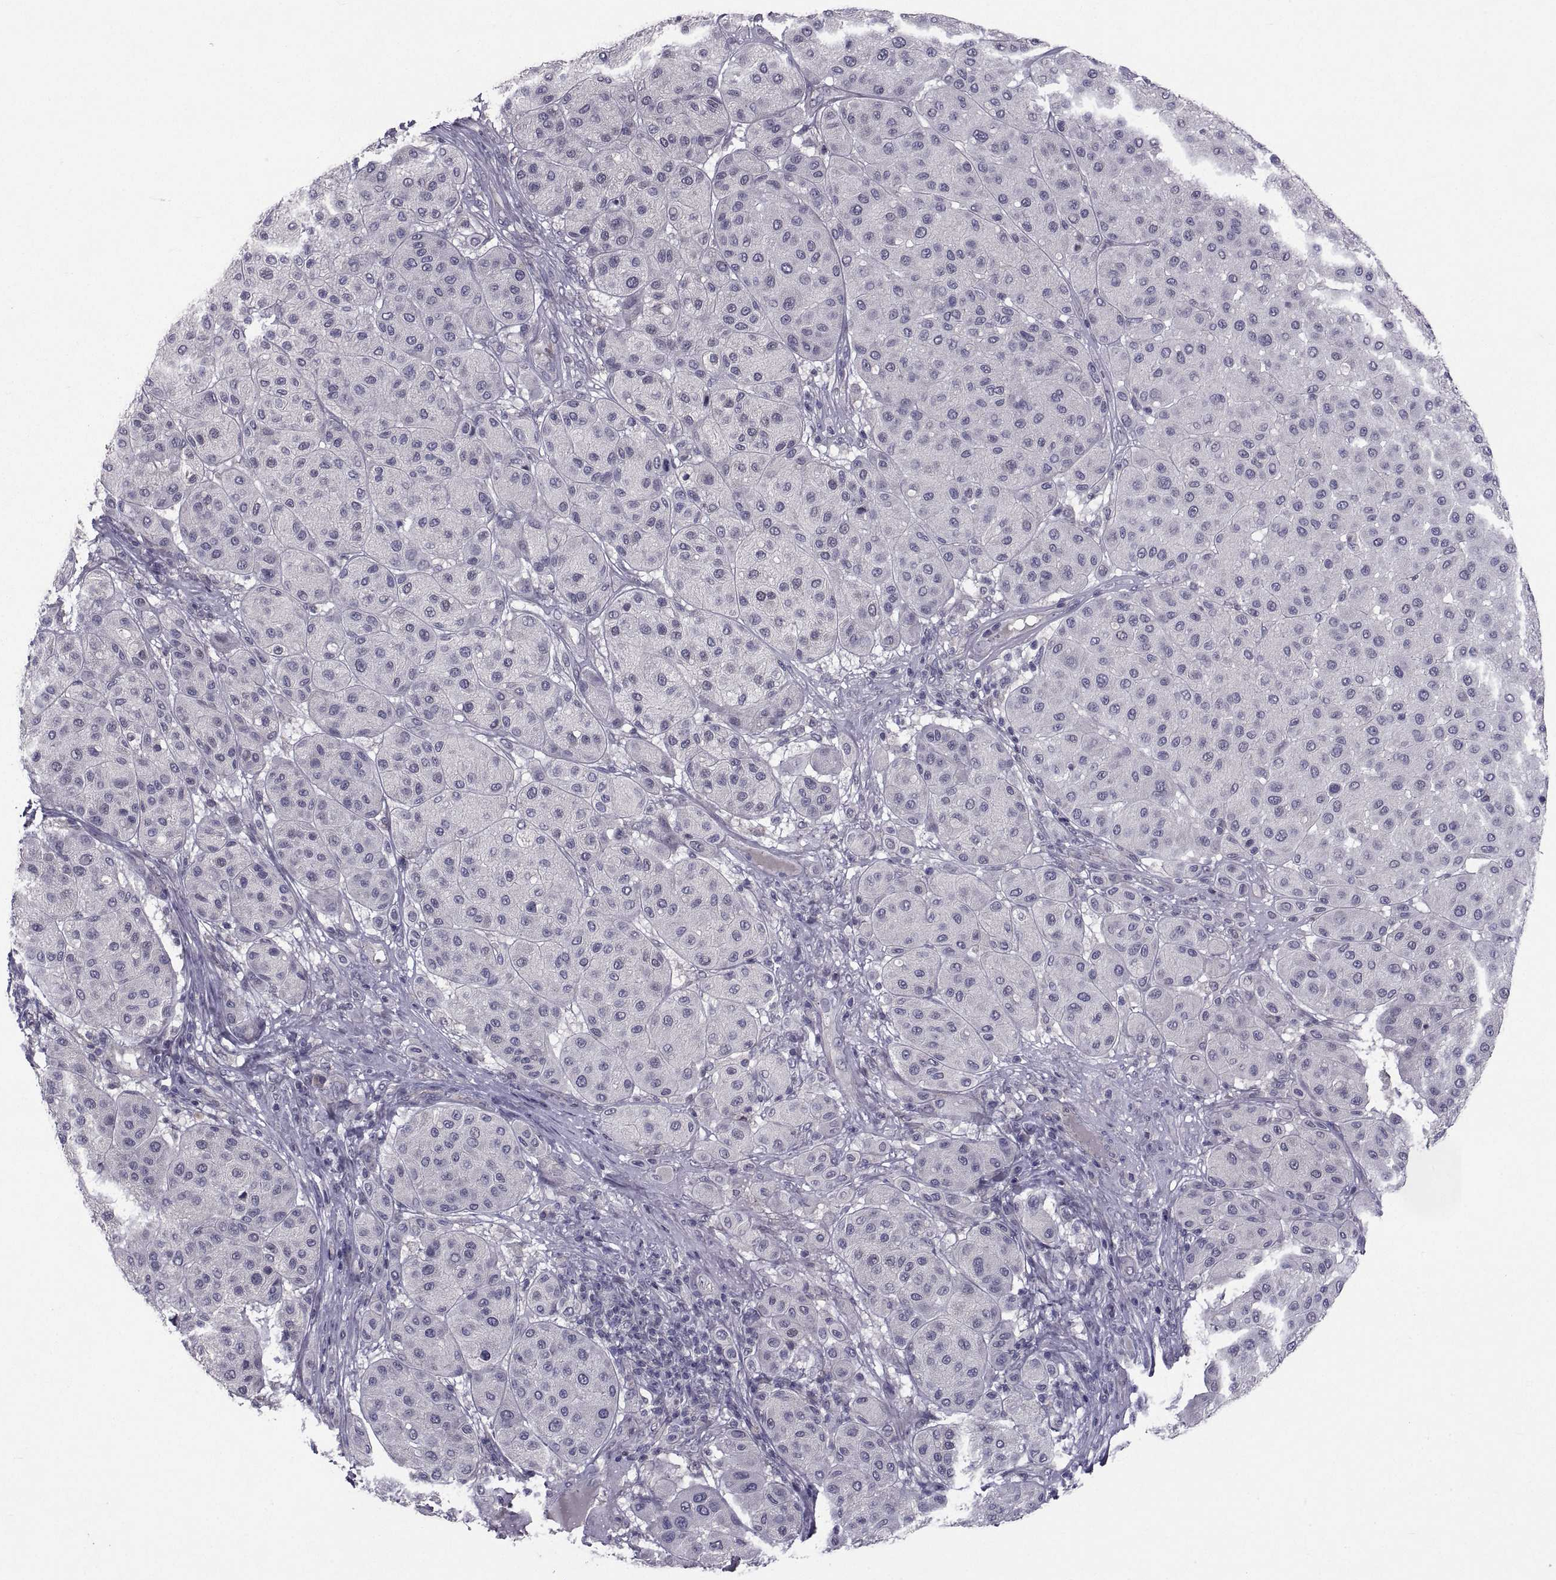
{"staining": {"intensity": "negative", "quantity": "none", "location": "none"}, "tissue": "melanoma", "cell_type": "Tumor cells", "image_type": "cancer", "snomed": [{"axis": "morphology", "description": "Malignant melanoma, Metastatic site"}, {"axis": "topography", "description": "Smooth muscle"}], "caption": "The image demonstrates no staining of tumor cells in melanoma.", "gene": "NPTX2", "patient": {"sex": "male", "age": 41}}